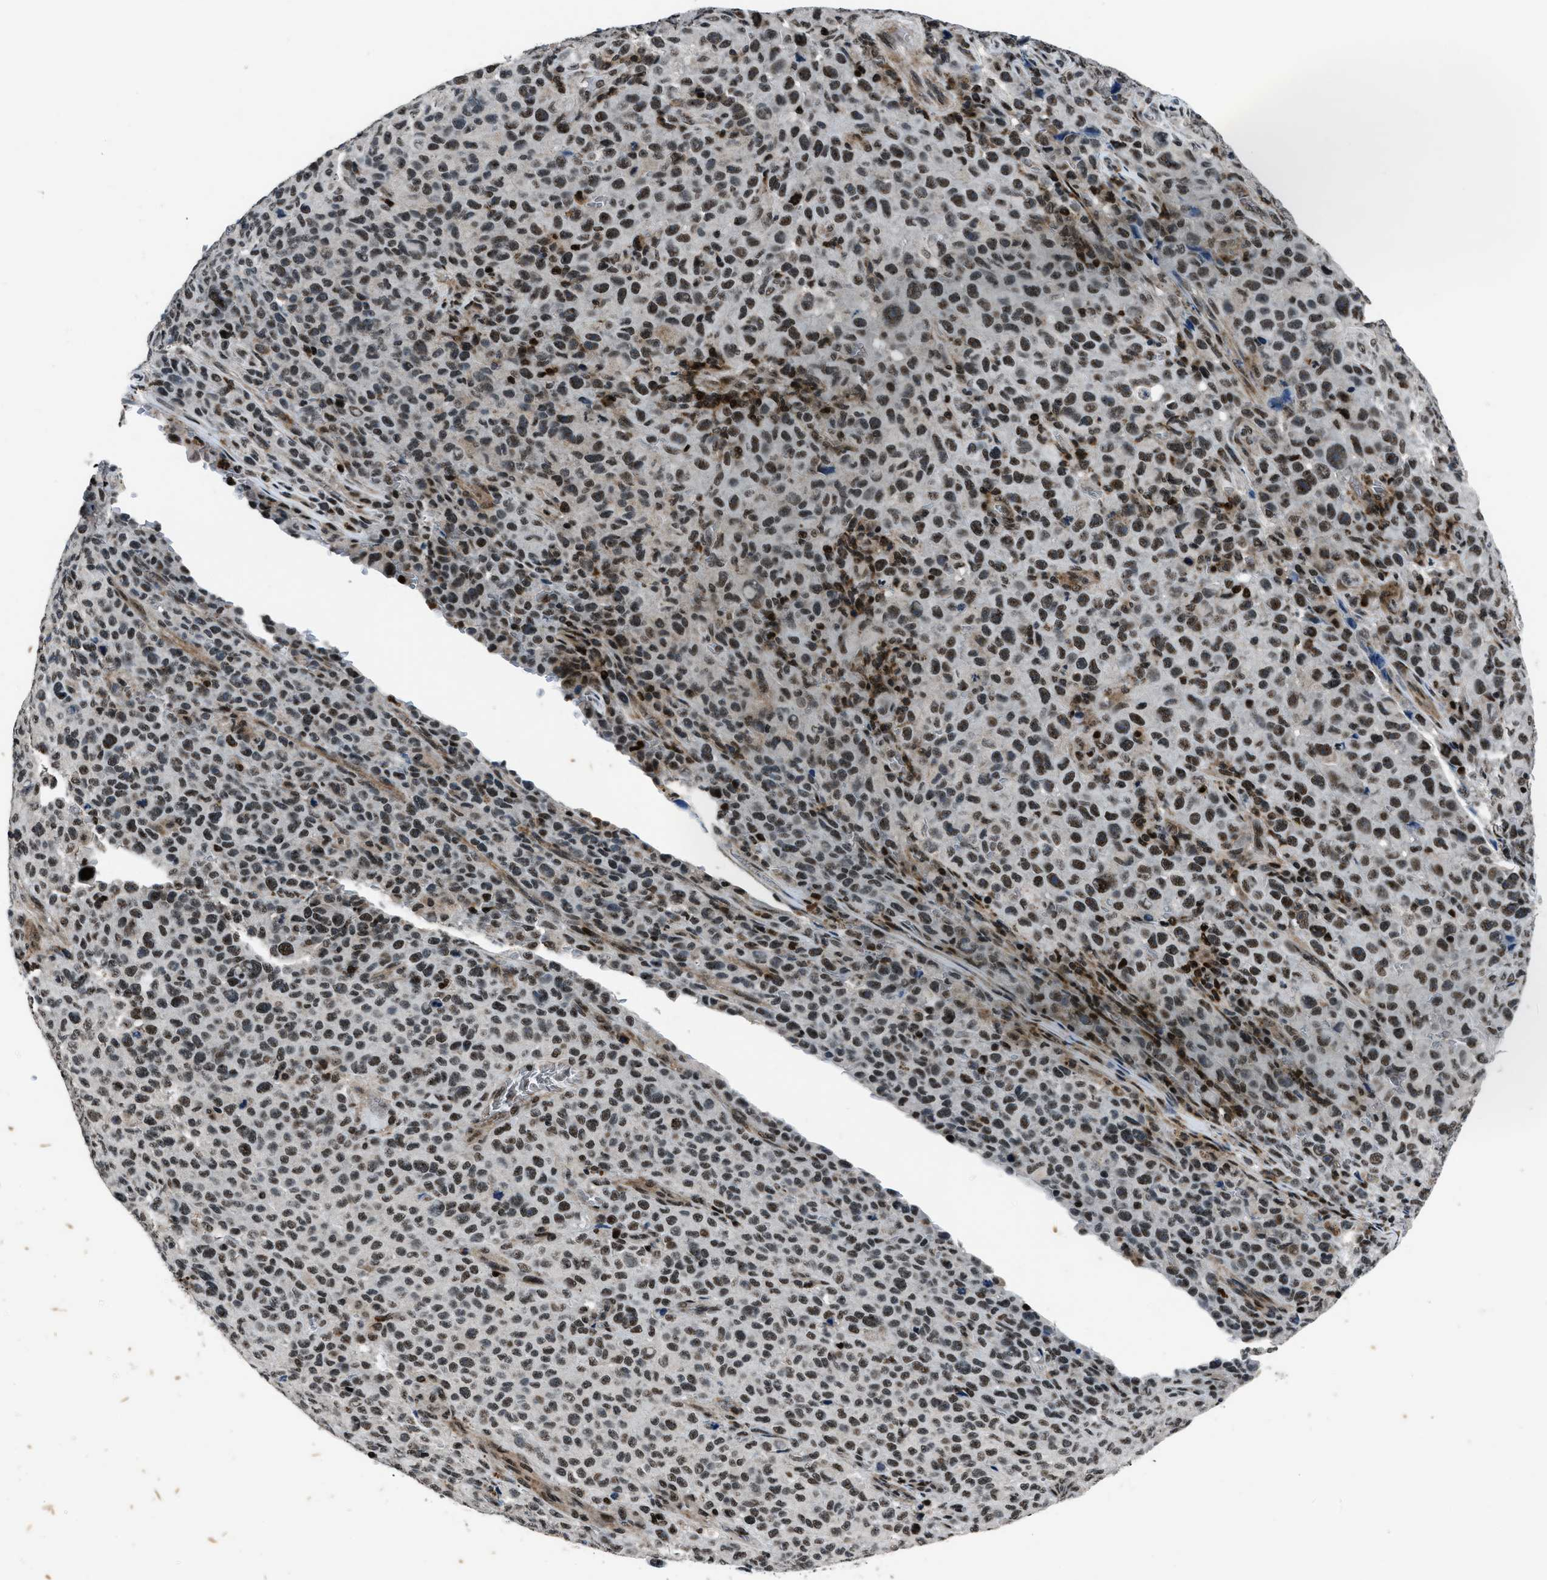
{"staining": {"intensity": "strong", "quantity": ">75%", "location": "nuclear"}, "tissue": "melanoma", "cell_type": "Tumor cells", "image_type": "cancer", "snomed": [{"axis": "morphology", "description": "Malignant melanoma, NOS"}, {"axis": "topography", "description": "Skin"}], "caption": "DAB (3,3'-diaminobenzidine) immunohistochemical staining of human melanoma displays strong nuclear protein expression in approximately >75% of tumor cells.", "gene": "SMARCB1", "patient": {"sex": "female", "age": 82}}